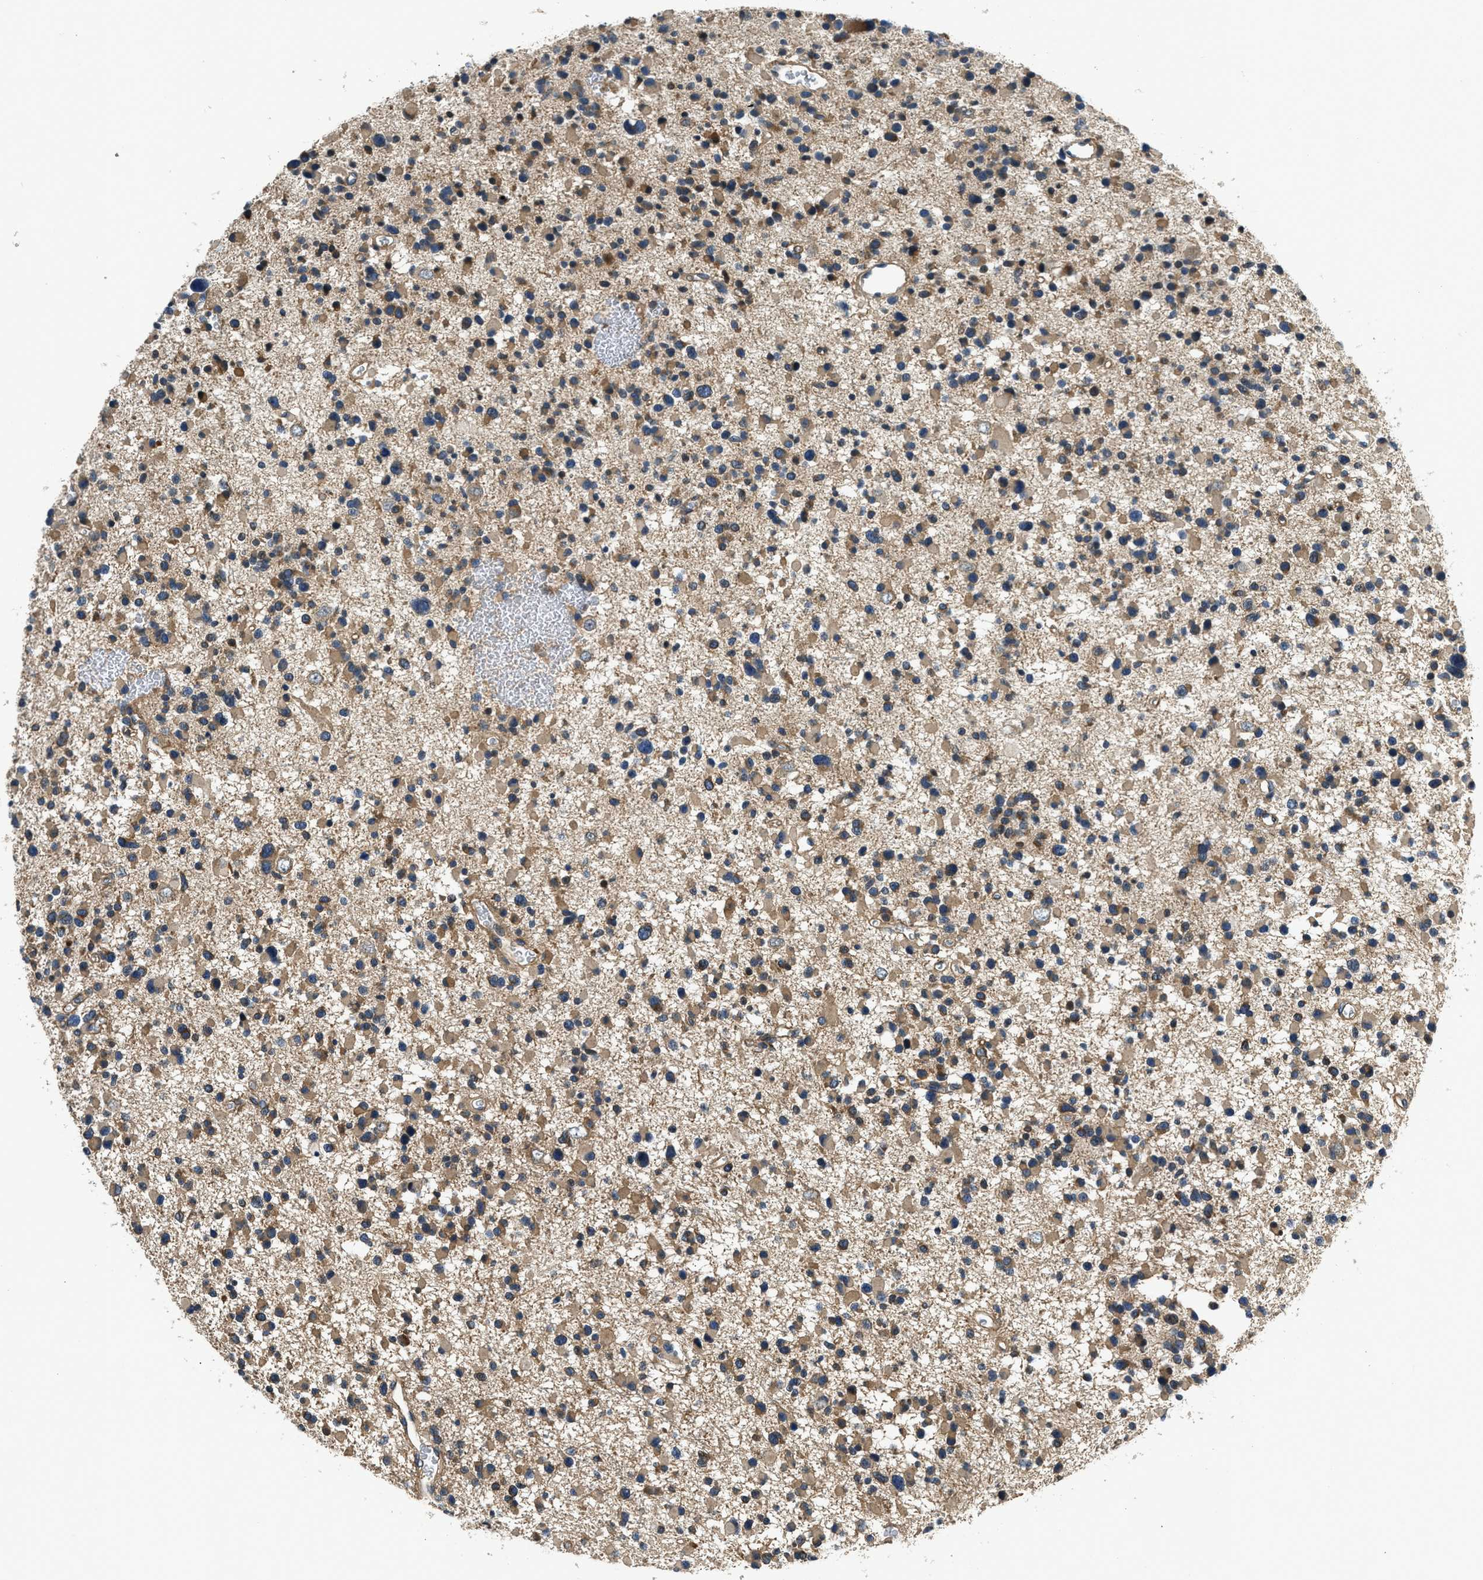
{"staining": {"intensity": "moderate", "quantity": ">75%", "location": "cytoplasmic/membranous"}, "tissue": "glioma", "cell_type": "Tumor cells", "image_type": "cancer", "snomed": [{"axis": "morphology", "description": "Glioma, malignant, Low grade"}, {"axis": "topography", "description": "Brain"}], "caption": "Immunohistochemical staining of human glioma reveals medium levels of moderate cytoplasmic/membranous protein positivity in approximately >75% of tumor cells.", "gene": "IL3RA", "patient": {"sex": "female", "age": 22}}